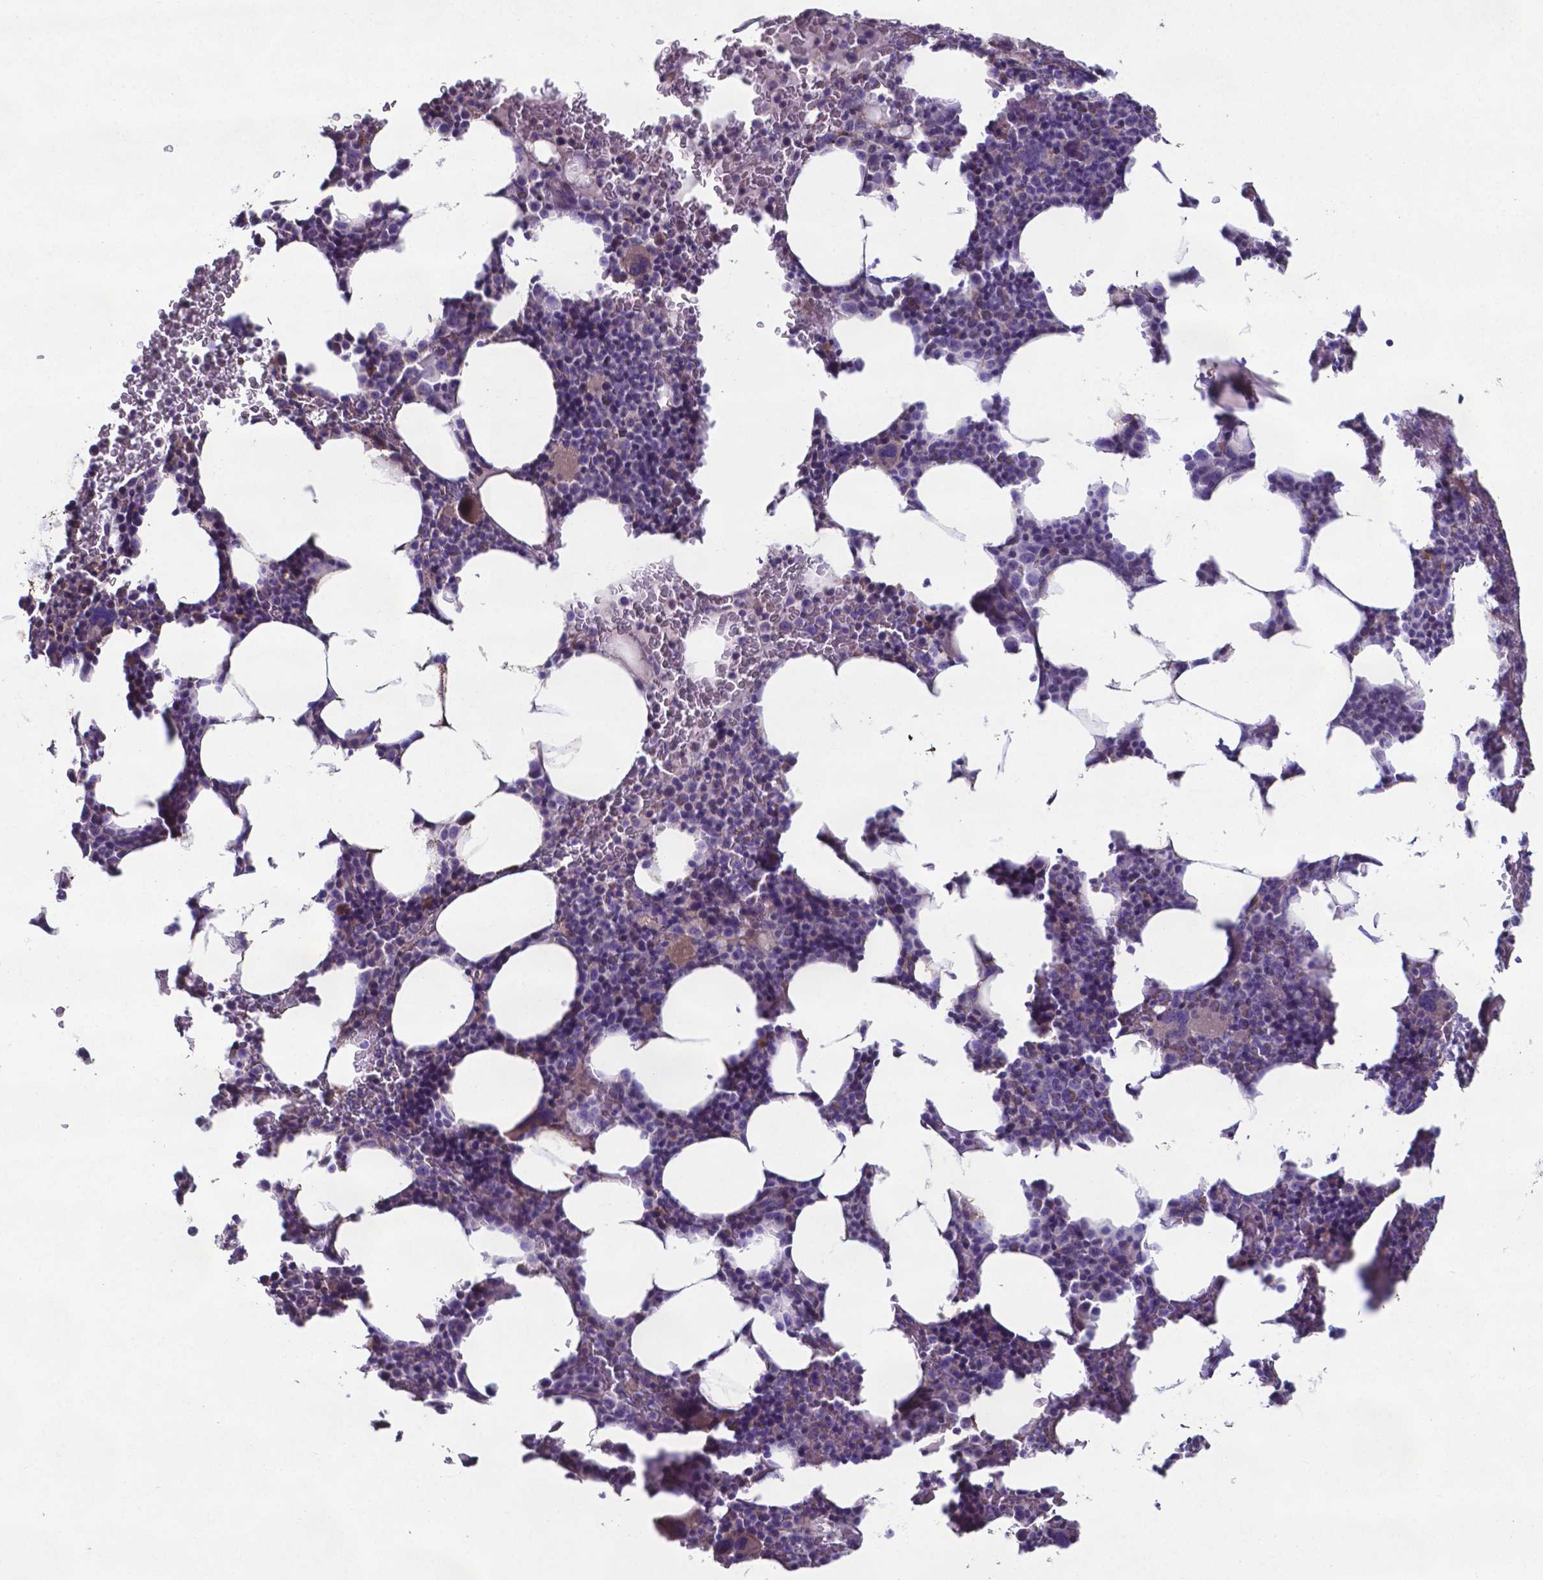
{"staining": {"intensity": "moderate", "quantity": "<25%", "location": "cytoplasmic/membranous"}, "tissue": "bone marrow", "cell_type": "Hematopoietic cells", "image_type": "normal", "snomed": [{"axis": "morphology", "description": "Normal tissue, NOS"}, {"axis": "topography", "description": "Bone marrow"}], "caption": "Protein analysis of normal bone marrow displays moderate cytoplasmic/membranous staining in approximately <25% of hematopoietic cells.", "gene": "TYRO3", "patient": {"sex": "male", "age": 73}}